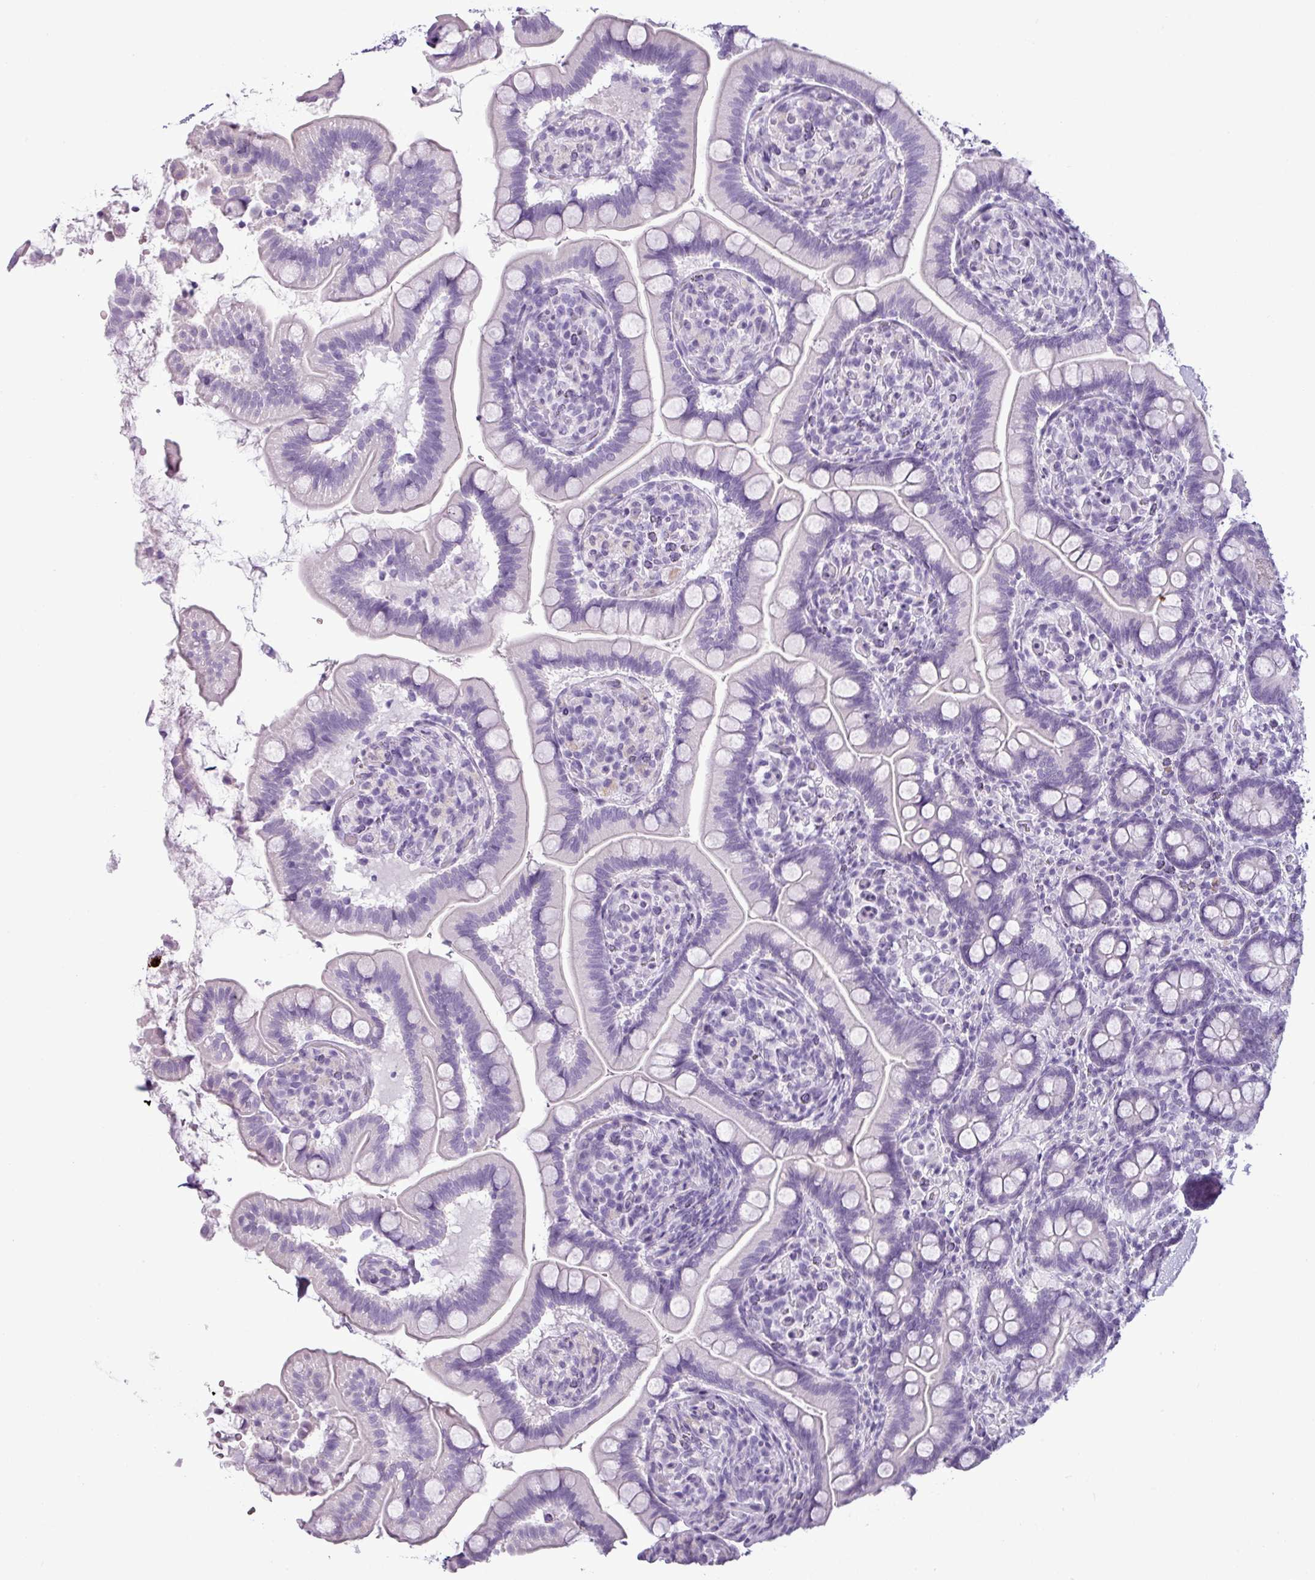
{"staining": {"intensity": "negative", "quantity": "none", "location": "none"}, "tissue": "small intestine", "cell_type": "Glandular cells", "image_type": "normal", "snomed": [{"axis": "morphology", "description": "Normal tissue, NOS"}, {"axis": "topography", "description": "Small intestine"}], "caption": "This is an immunohistochemistry photomicrograph of unremarkable small intestine. There is no expression in glandular cells.", "gene": "CDH16", "patient": {"sex": "female", "age": 64}}